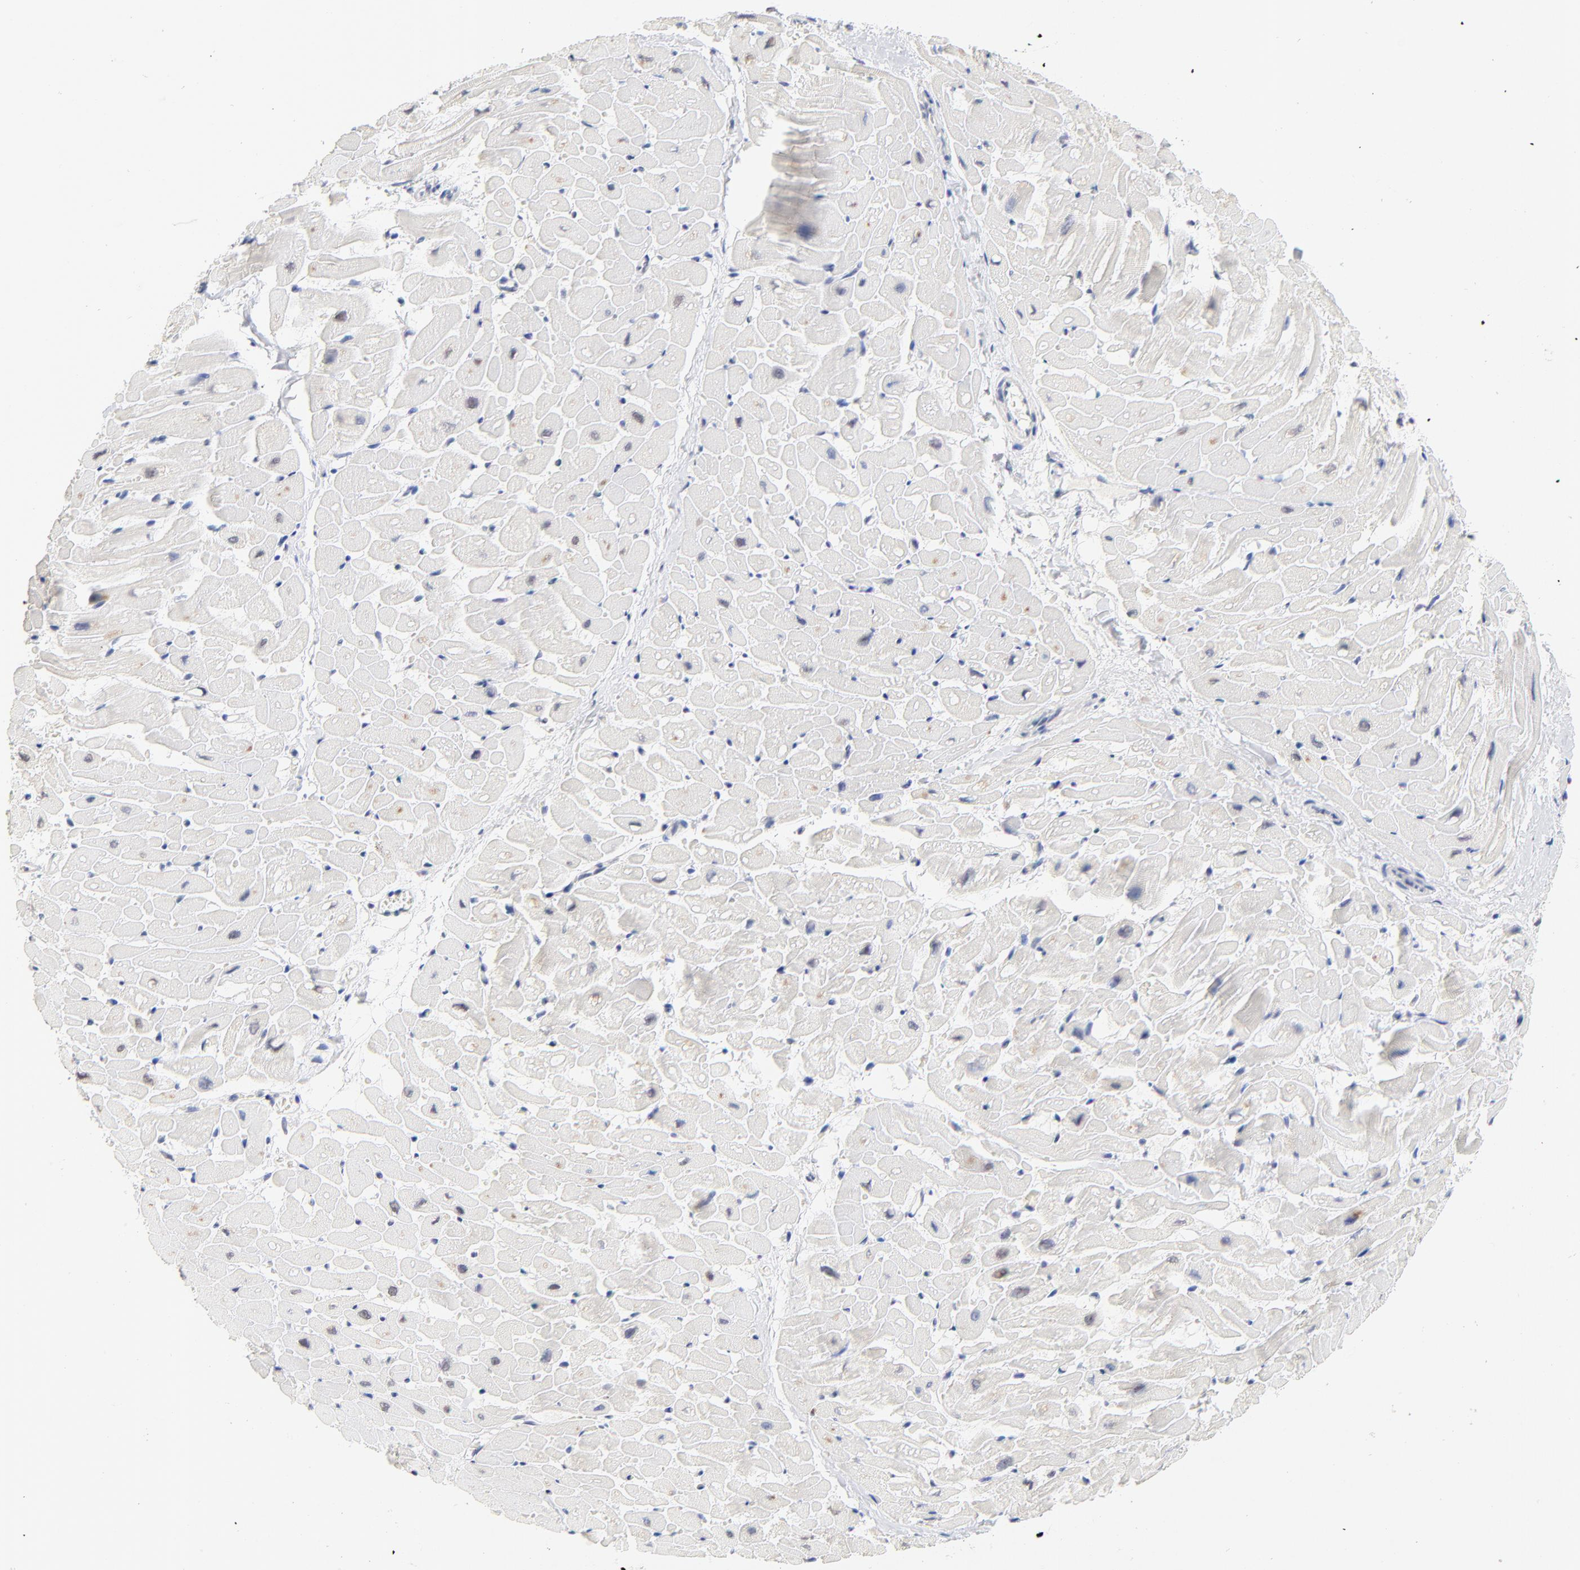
{"staining": {"intensity": "negative", "quantity": "none", "location": "none"}, "tissue": "heart muscle", "cell_type": "Cardiomyocytes", "image_type": "normal", "snomed": [{"axis": "morphology", "description": "Normal tissue, NOS"}, {"axis": "topography", "description": "Heart"}], "caption": "IHC of unremarkable human heart muscle exhibits no expression in cardiomyocytes. Brightfield microscopy of IHC stained with DAB (brown) and hematoxylin (blue), captured at high magnification.", "gene": "ORC2", "patient": {"sex": "male", "age": 45}}